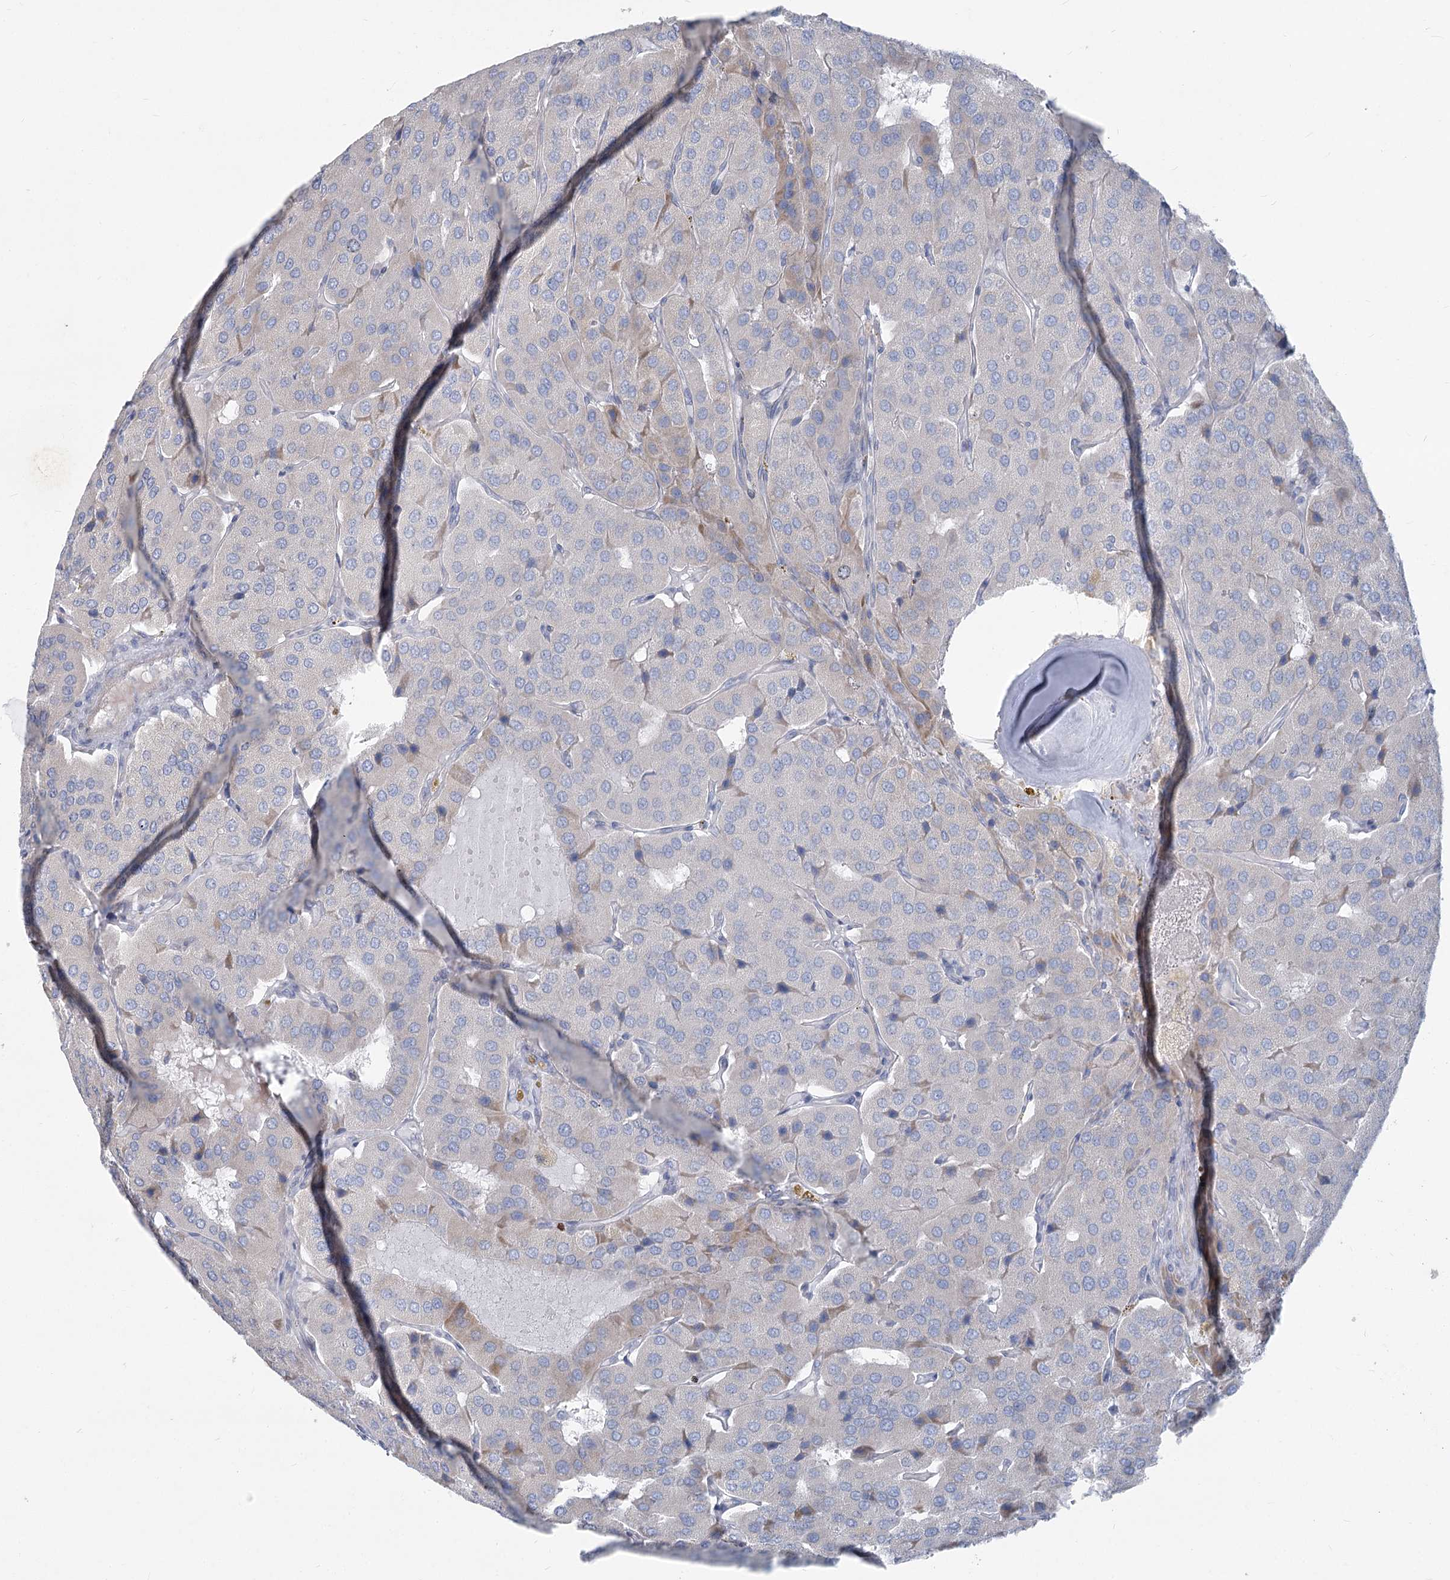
{"staining": {"intensity": "weak", "quantity": "<25%", "location": "cytoplasmic/membranous"}, "tissue": "parathyroid gland", "cell_type": "Glandular cells", "image_type": "normal", "snomed": [{"axis": "morphology", "description": "Normal tissue, NOS"}, {"axis": "morphology", "description": "Adenoma, NOS"}, {"axis": "topography", "description": "Parathyroid gland"}], "caption": "Glandular cells show no significant expression in unremarkable parathyroid gland.", "gene": "ABITRAM", "patient": {"sex": "female", "age": 86}}